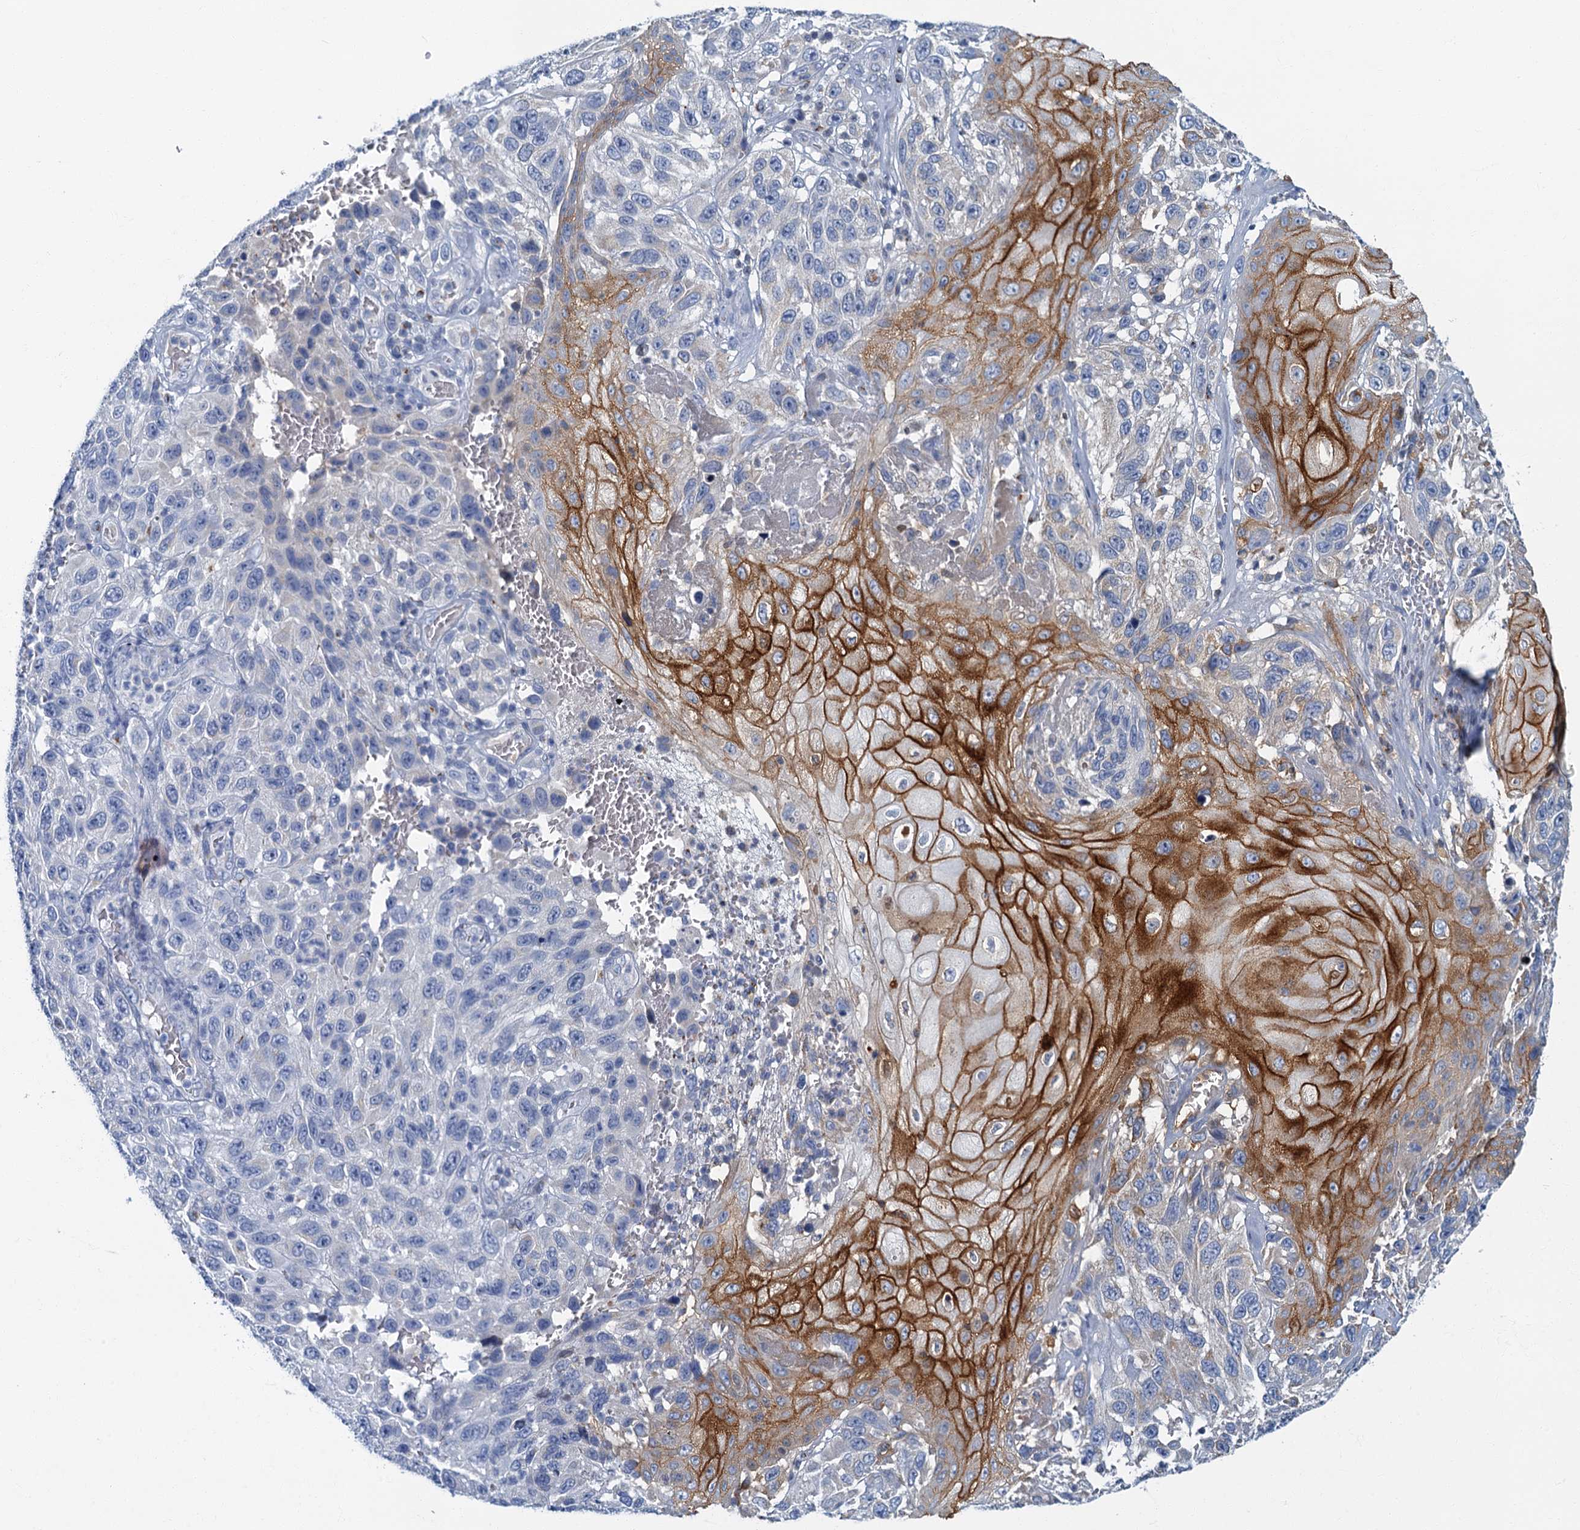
{"staining": {"intensity": "negative", "quantity": "none", "location": "none"}, "tissue": "melanoma", "cell_type": "Tumor cells", "image_type": "cancer", "snomed": [{"axis": "morphology", "description": "Normal tissue, NOS"}, {"axis": "morphology", "description": "Malignant melanoma, NOS"}, {"axis": "topography", "description": "Skin"}], "caption": "A high-resolution image shows immunohistochemistry staining of malignant melanoma, which shows no significant expression in tumor cells.", "gene": "LYPD3", "patient": {"sex": "female", "age": 96}}